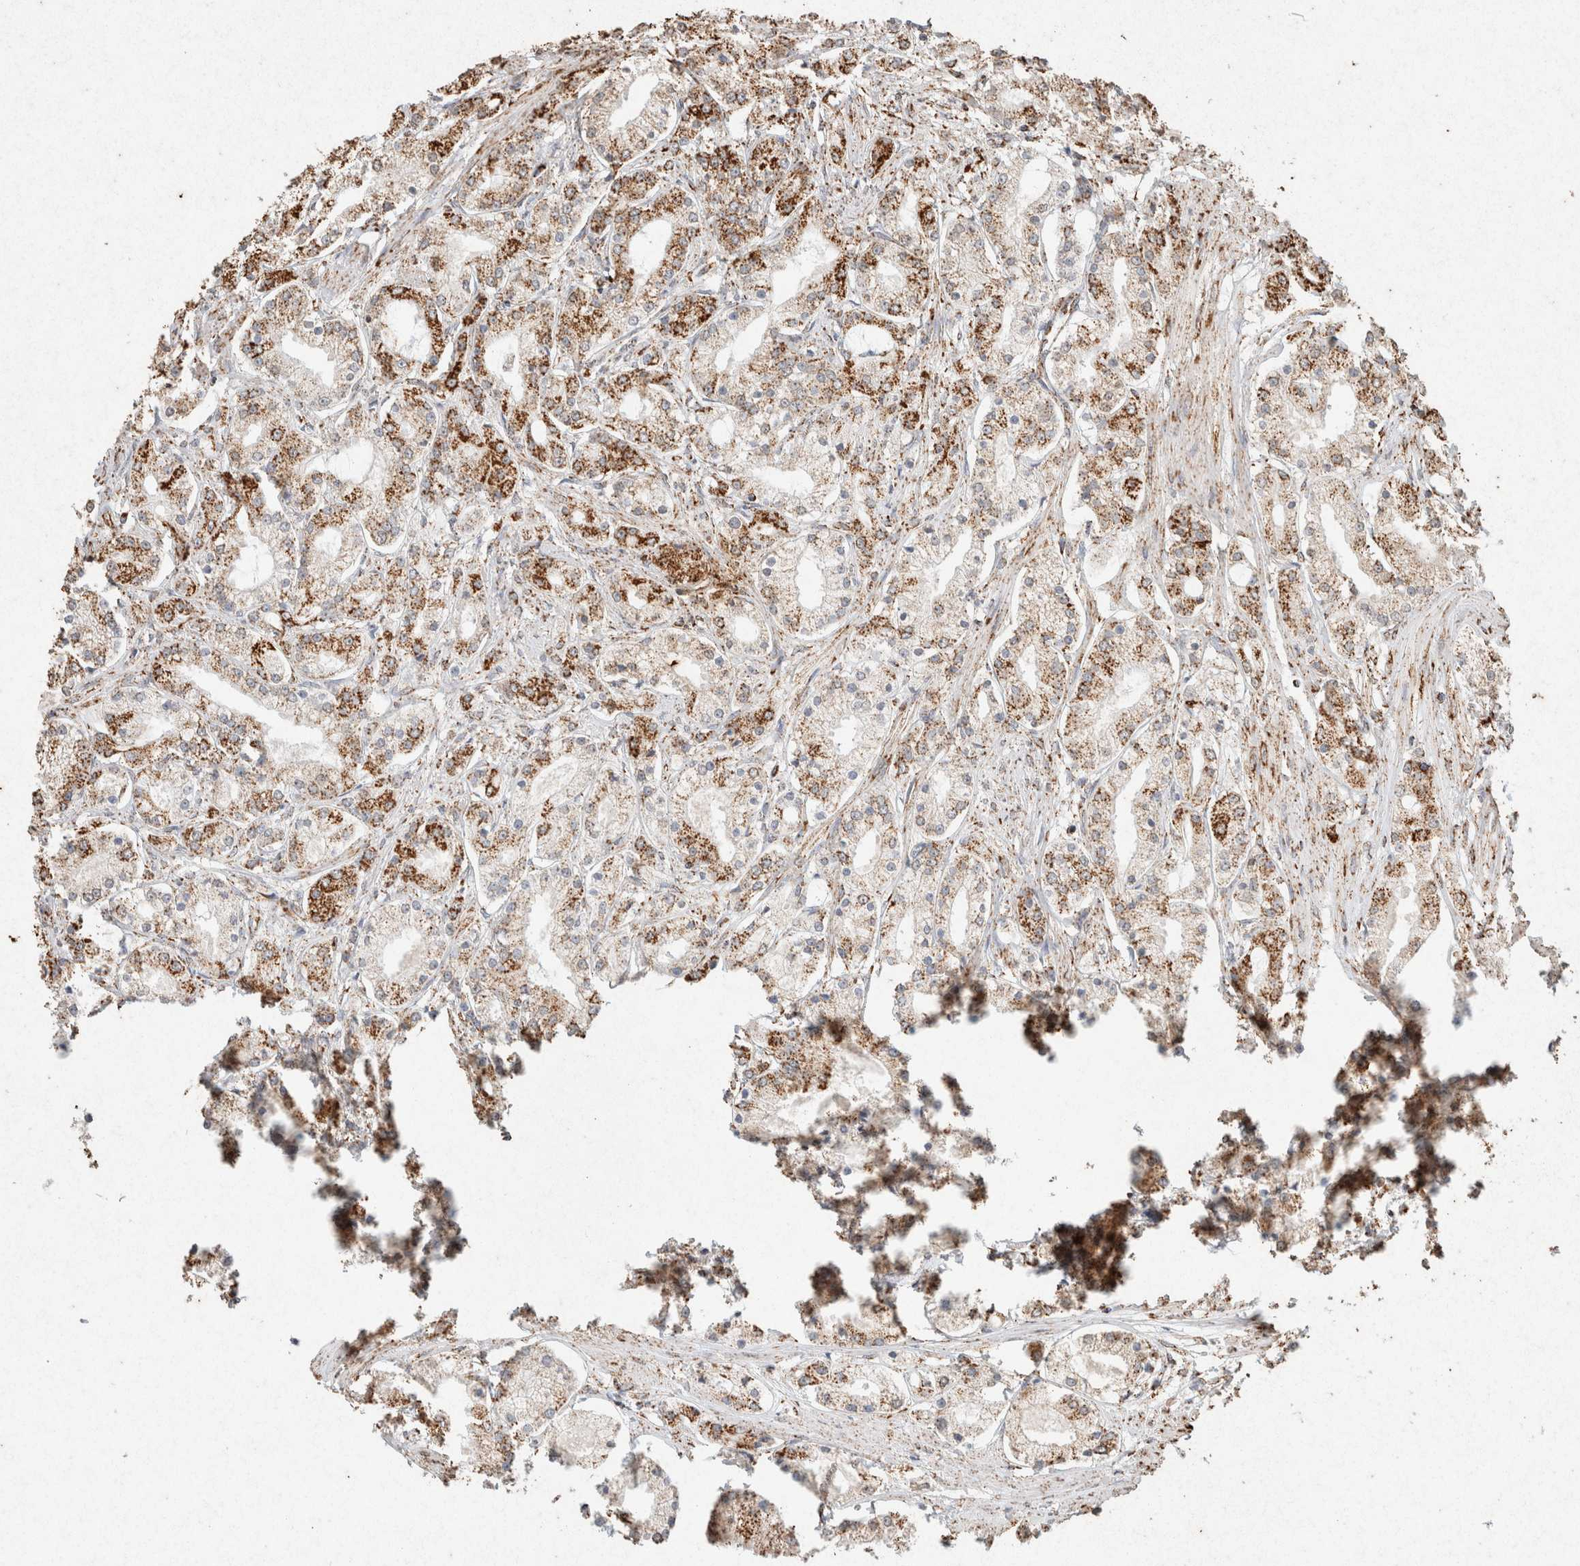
{"staining": {"intensity": "strong", "quantity": "25%-75%", "location": "cytoplasmic/membranous"}, "tissue": "prostate cancer", "cell_type": "Tumor cells", "image_type": "cancer", "snomed": [{"axis": "morphology", "description": "Adenocarcinoma, High grade"}, {"axis": "topography", "description": "Prostate"}], "caption": "A high amount of strong cytoplasmic/membranous expression is present in approximately 25%-75% of tumor cells in high-grade adenocarcinoma (prostate) tissue. The protein of interest is stained brown, and the nuclei are stained in blue (DAB IHC with brightfield microscopy, high magnification).", "gene": "SDC2", "patient": {"sex": "male", "age": 66}}